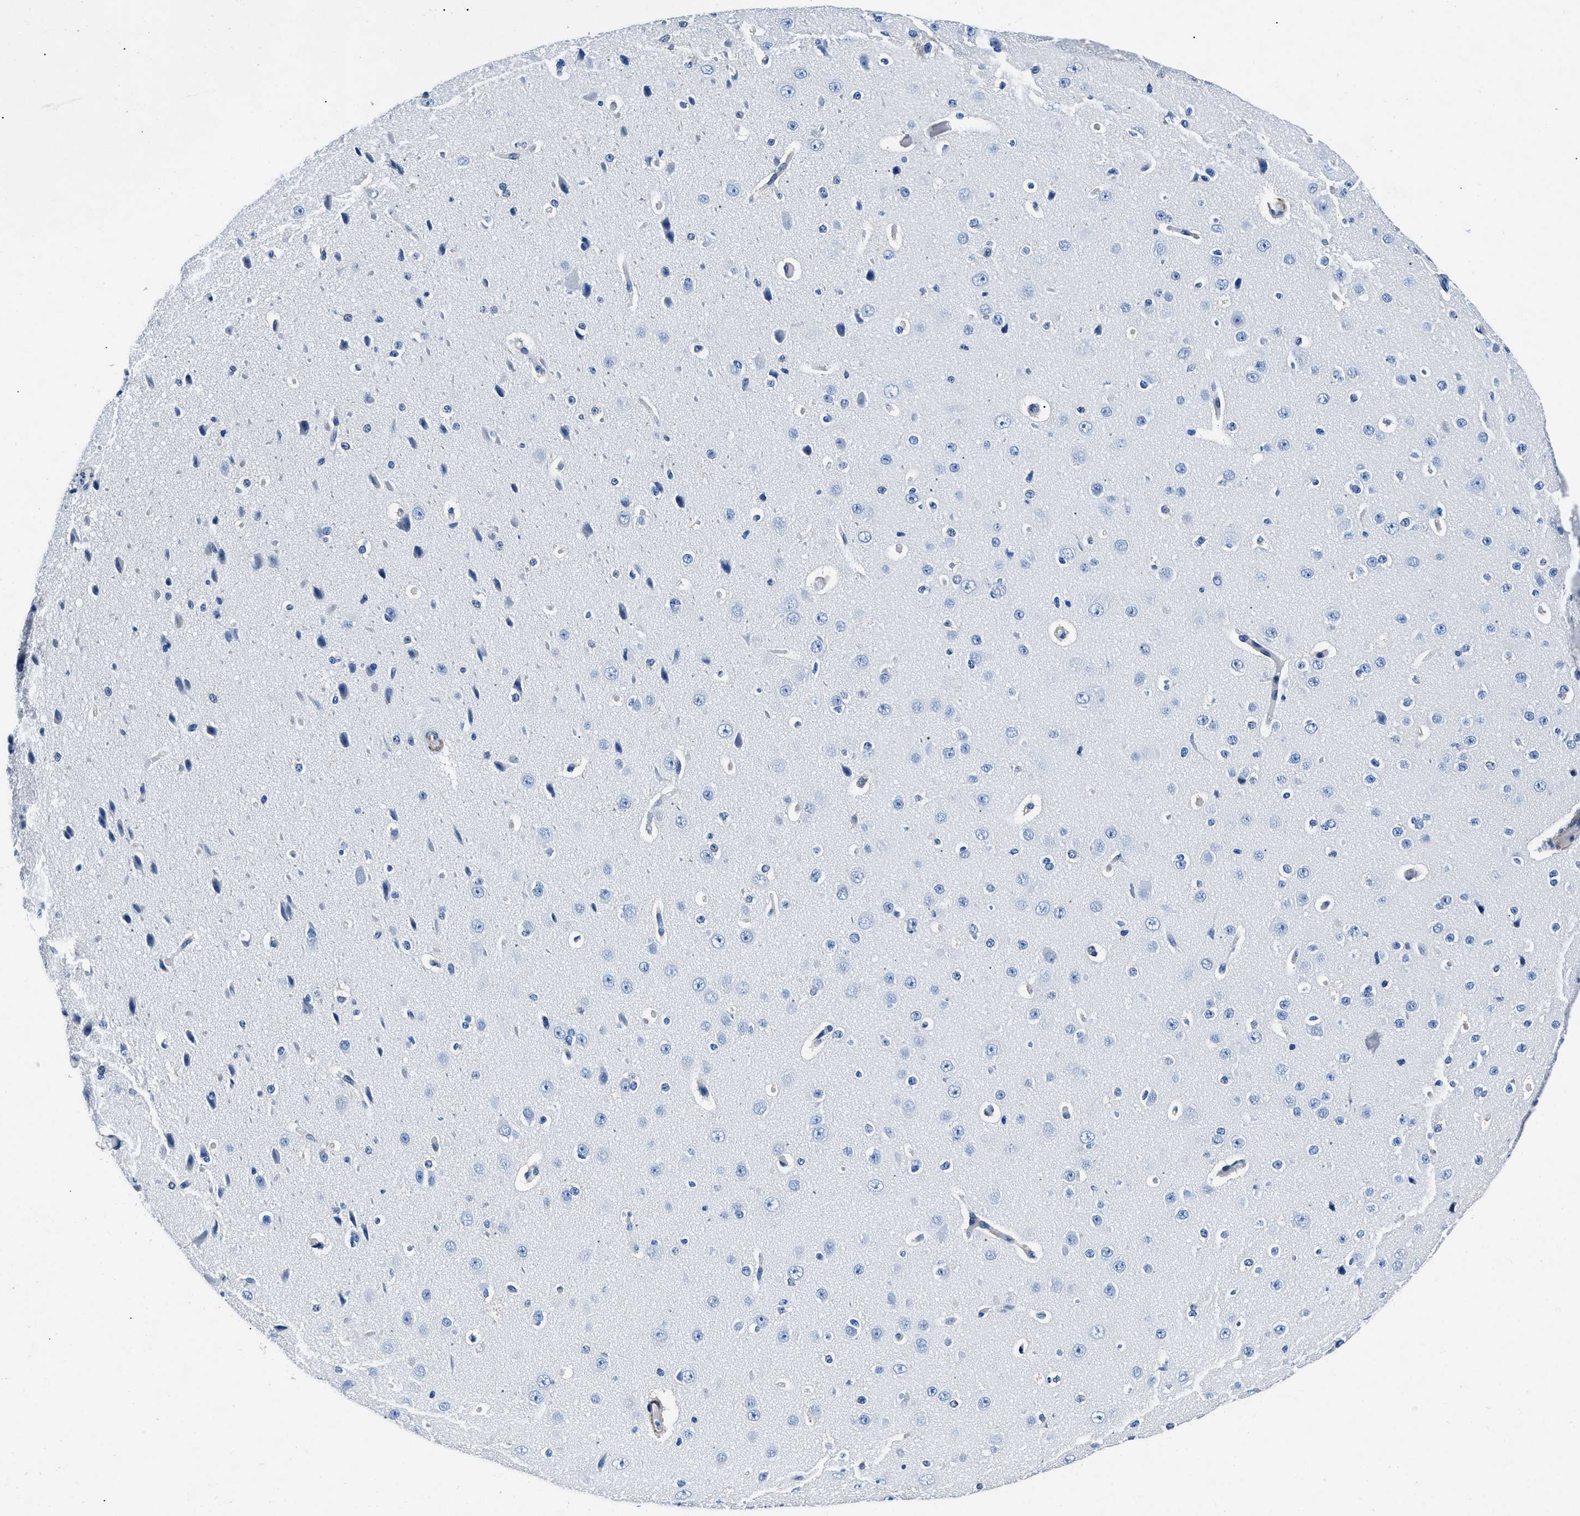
{"staining": {"intensity": "negative", "quantity": "none", "location": "none"}, "tissue": "cerebral cortex", "cell_type": "Endothelial cells", "image_type": "normal", "snomed": [{"axis": "morphology", "description": "Normal tissue, NOS"}, {"axis": "morphology", "description": "Developmental malformation"}, {"axis": "topography", "description": "Cerebral cortex"}], "caption": "An immunohistochemistry photomicrograph of unremarkable cerebral cortex is shown. There is no staining in endothelial cells of cerebral cortex. (Stains: DAB (3,3'-diaminobenzidine) immunohistochemistry (IHC) with hematoxylin counter stain, Microscopy: brightfield microscopy at high magnification).", "gene": "TEX261", "patient": {"sex": "female", "age": 30}}